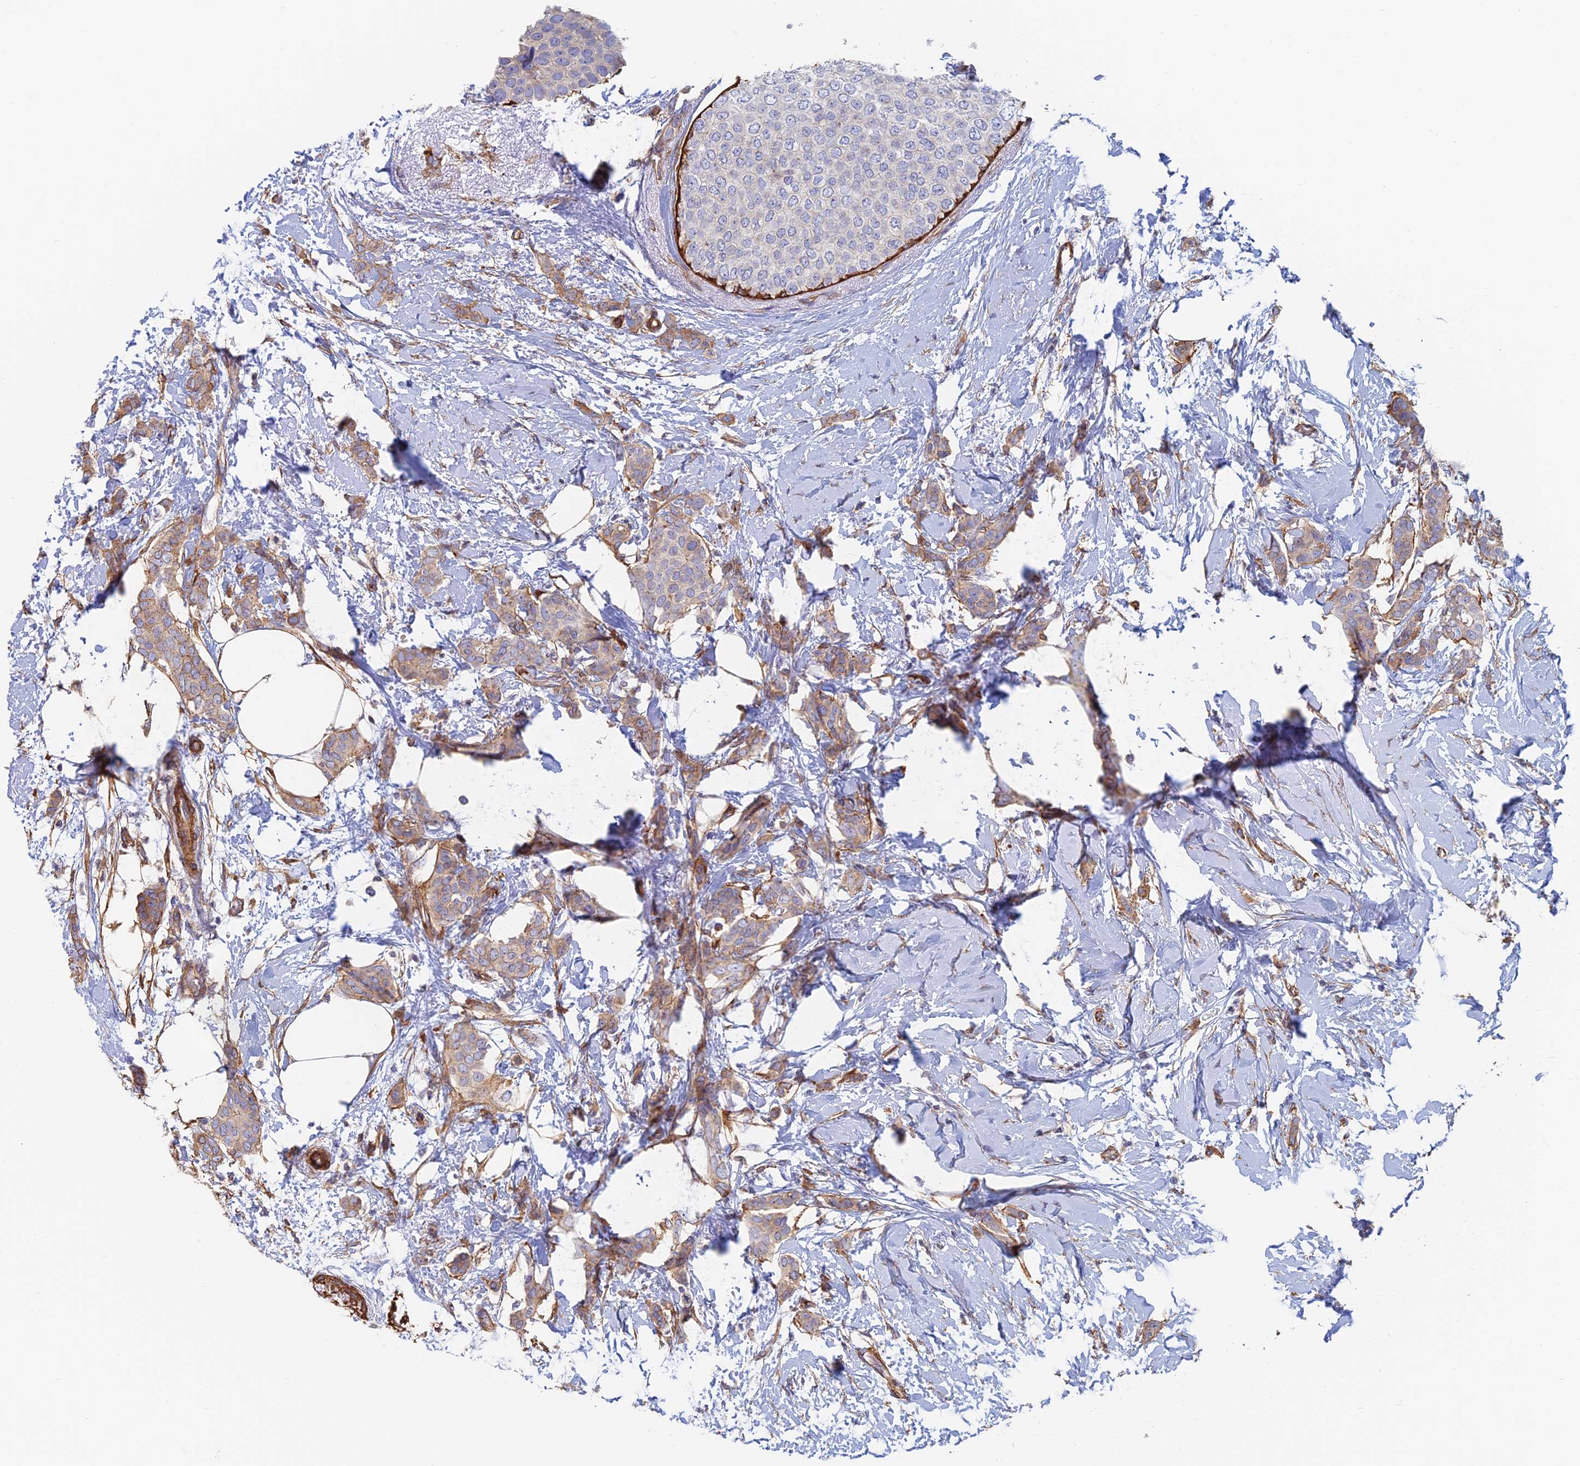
{"staining": {"intensity": "weak", "quantity": "25%-75%", "location": "cytoplasmic/membranous"}, "tissue": "breast cancer", "cell_type": "Tumor cells", "image_type": "cancer", "snomed": [{"axis": "morphology", "description": "Duct carcinoma"}, {"axis": "topography", "description": "Breast"}], "caption": "A brown stain highlights weak cytoplasmic/membranous expression of a protein in invasive ductal carcinoma (breast) tumor cells.", "gene": "PAK4", "patient": {"sex": "female", "age": 72}}